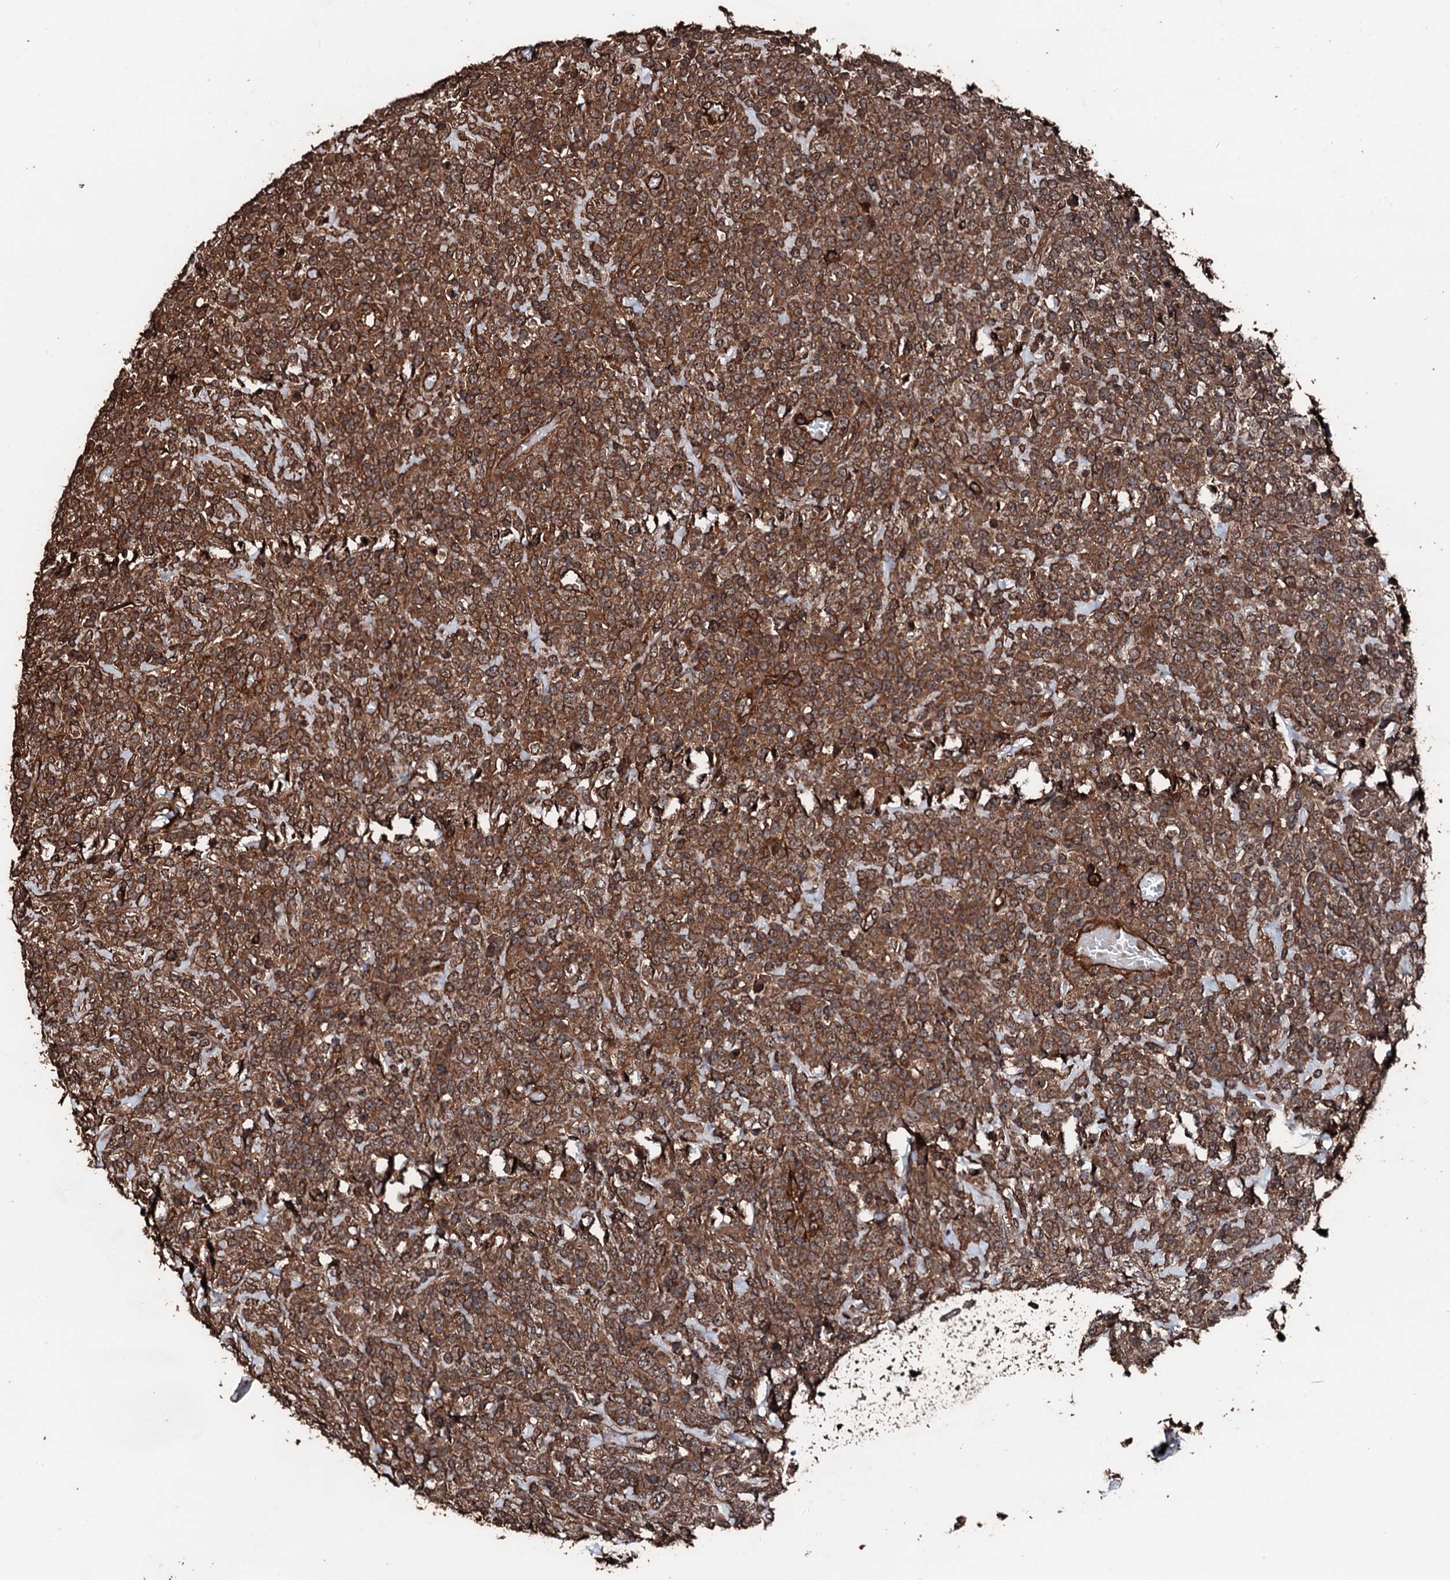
{"staining": {"intensity": "moderate", "quantity": ">75%", "location": "cytoplasmic/membranous"}, "tissue": "lymphoma", "cell_type": "Tumor cells", "image_type": "cancer", "snomed": [{"axis": "morphology", "description": "Malignant lymphoma, non-Hodgkin's type, High grade"}, {"axis": "topography", "description": "Colon"}], "caption": "IHC image of neoplastic tissue: human high-grade malignant lymphoma, non-Hodgkin's type stained using immunohistochemistry (IHC) displays medium levels of moderate protein expression localized specifically in the cytoplasmic/membranous of tumor cells, appearing as a cytoplasmic/membranous brown color.", "gene": "KIF18A", "patient": {"sex": "female", "age": 53}}